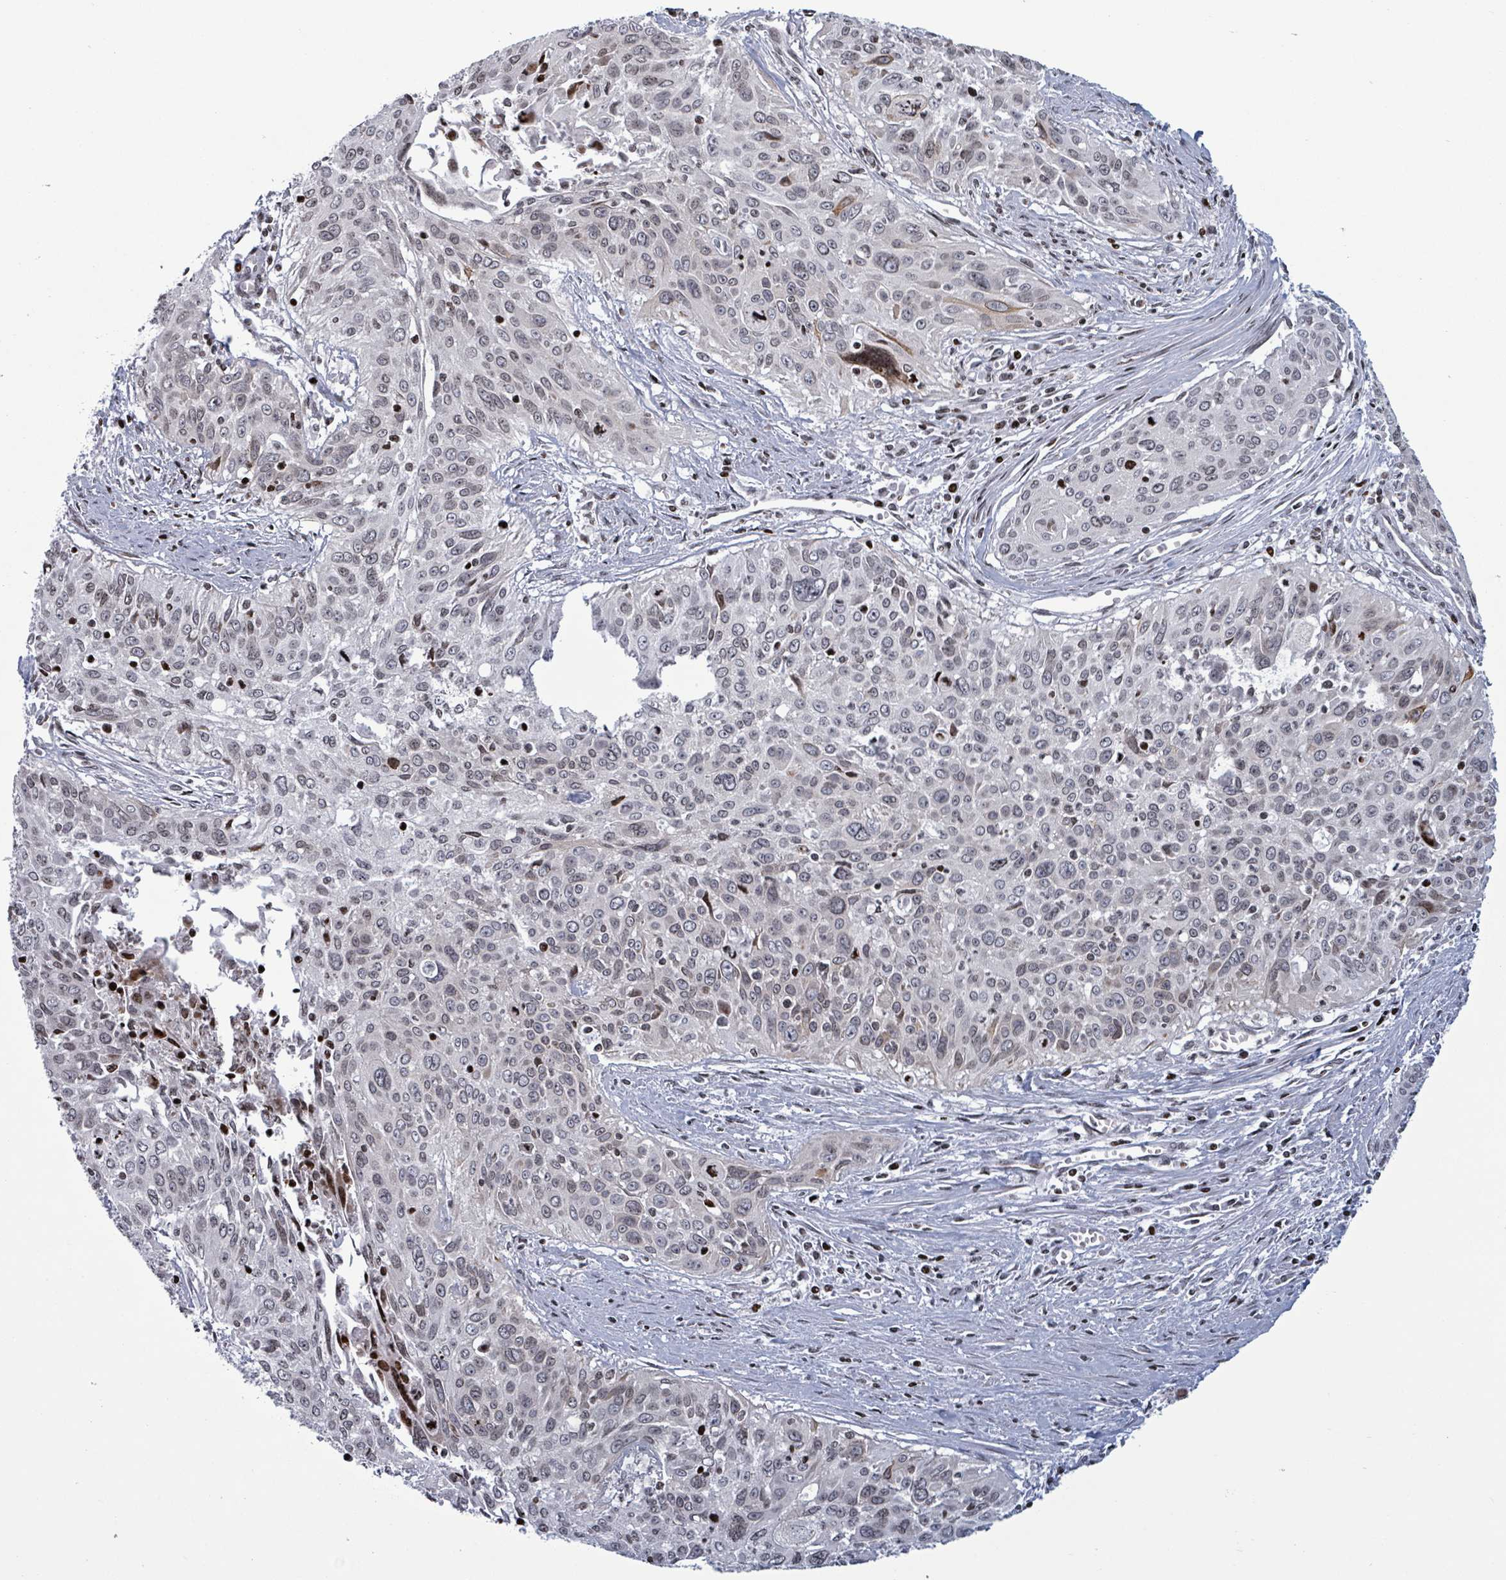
{"staining": {"intensity": "moderate", "quantity": "<25%", "location": "cytoplasmic/membranous,nuclear"}, "tissue": "cervical cancer", "cell_type": "Tumor cells", "image_type": "cancer", "snomed": [{"axis": "morphology", "description": "Squamous cell carcinoma, NOS"}, {"axis": "topography", "description": "Cervix"}], "caption": "DAB (3,3'-diaminobenzidine) immunohistochemical staining of cervical squamous cell carcinoma shows moderate cytoplasmic/membranous and nuclear protein expression in approximately <25% of tumor cells. (Stains: DAB in brown, nuclei in blue, Microscopy: brightfield microscopy at high magnification).", "gene": "FNDC4", "patient": {"sex": "female", "age": 55}}